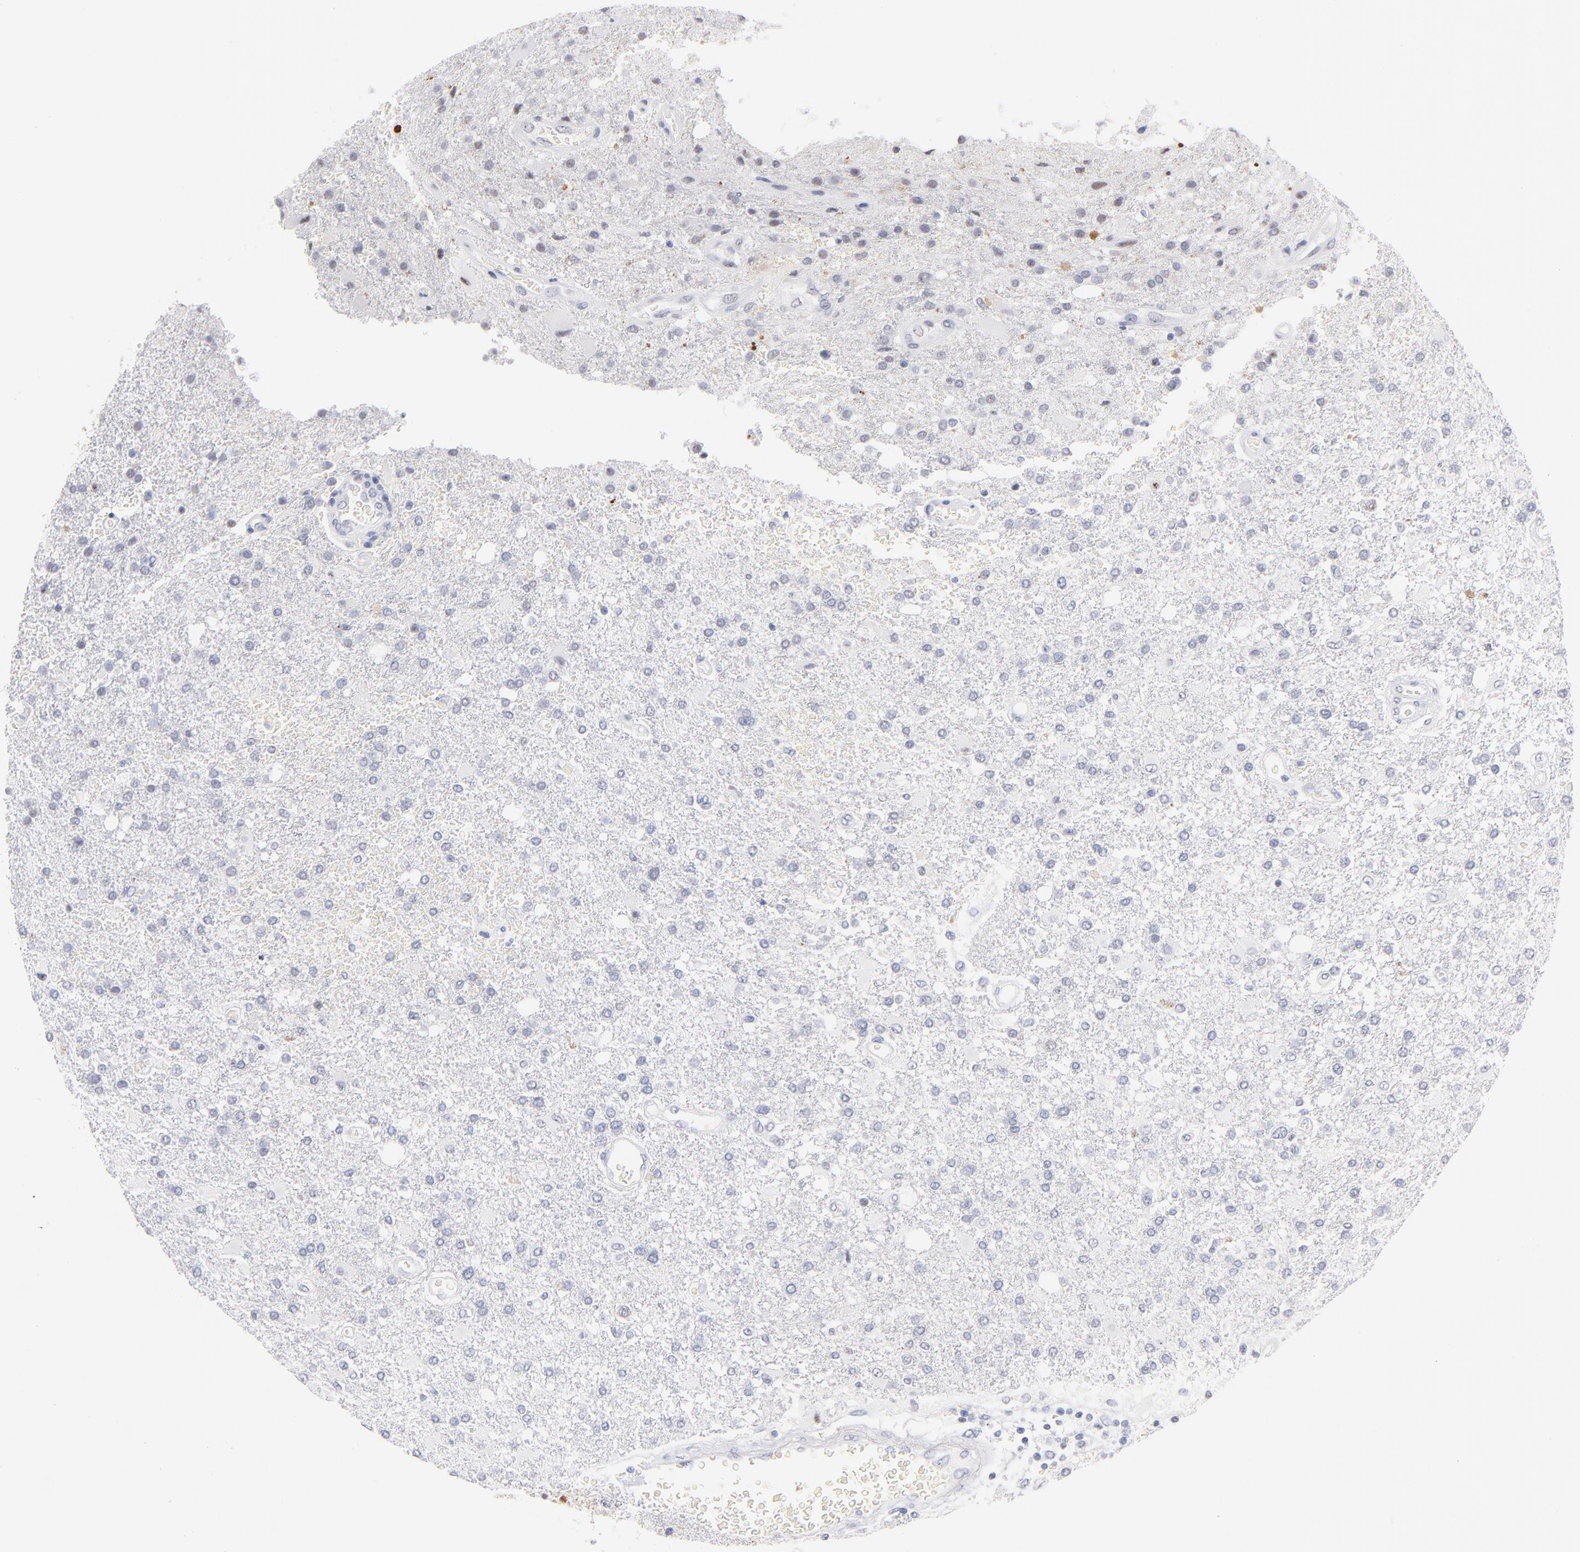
{"staining": {"intensity": "negative", "quantity": "none", "location": "none"}, "tissue": "glioma", "cell_type": "Tumor cells", "image_type": "cancer", "snomed": [{"axis": "morphology", "description": "Glioma, malignant, High grade"}, {"axis": "topography", "description": "Cerebral cortex"}], "caption": "High-grade glioma (malignant) was stained to show a protein in brown. There is no significant positivity in tumor cells.", "gene": "KHNYN", "patient": {"sex": "male", "age": 79}}